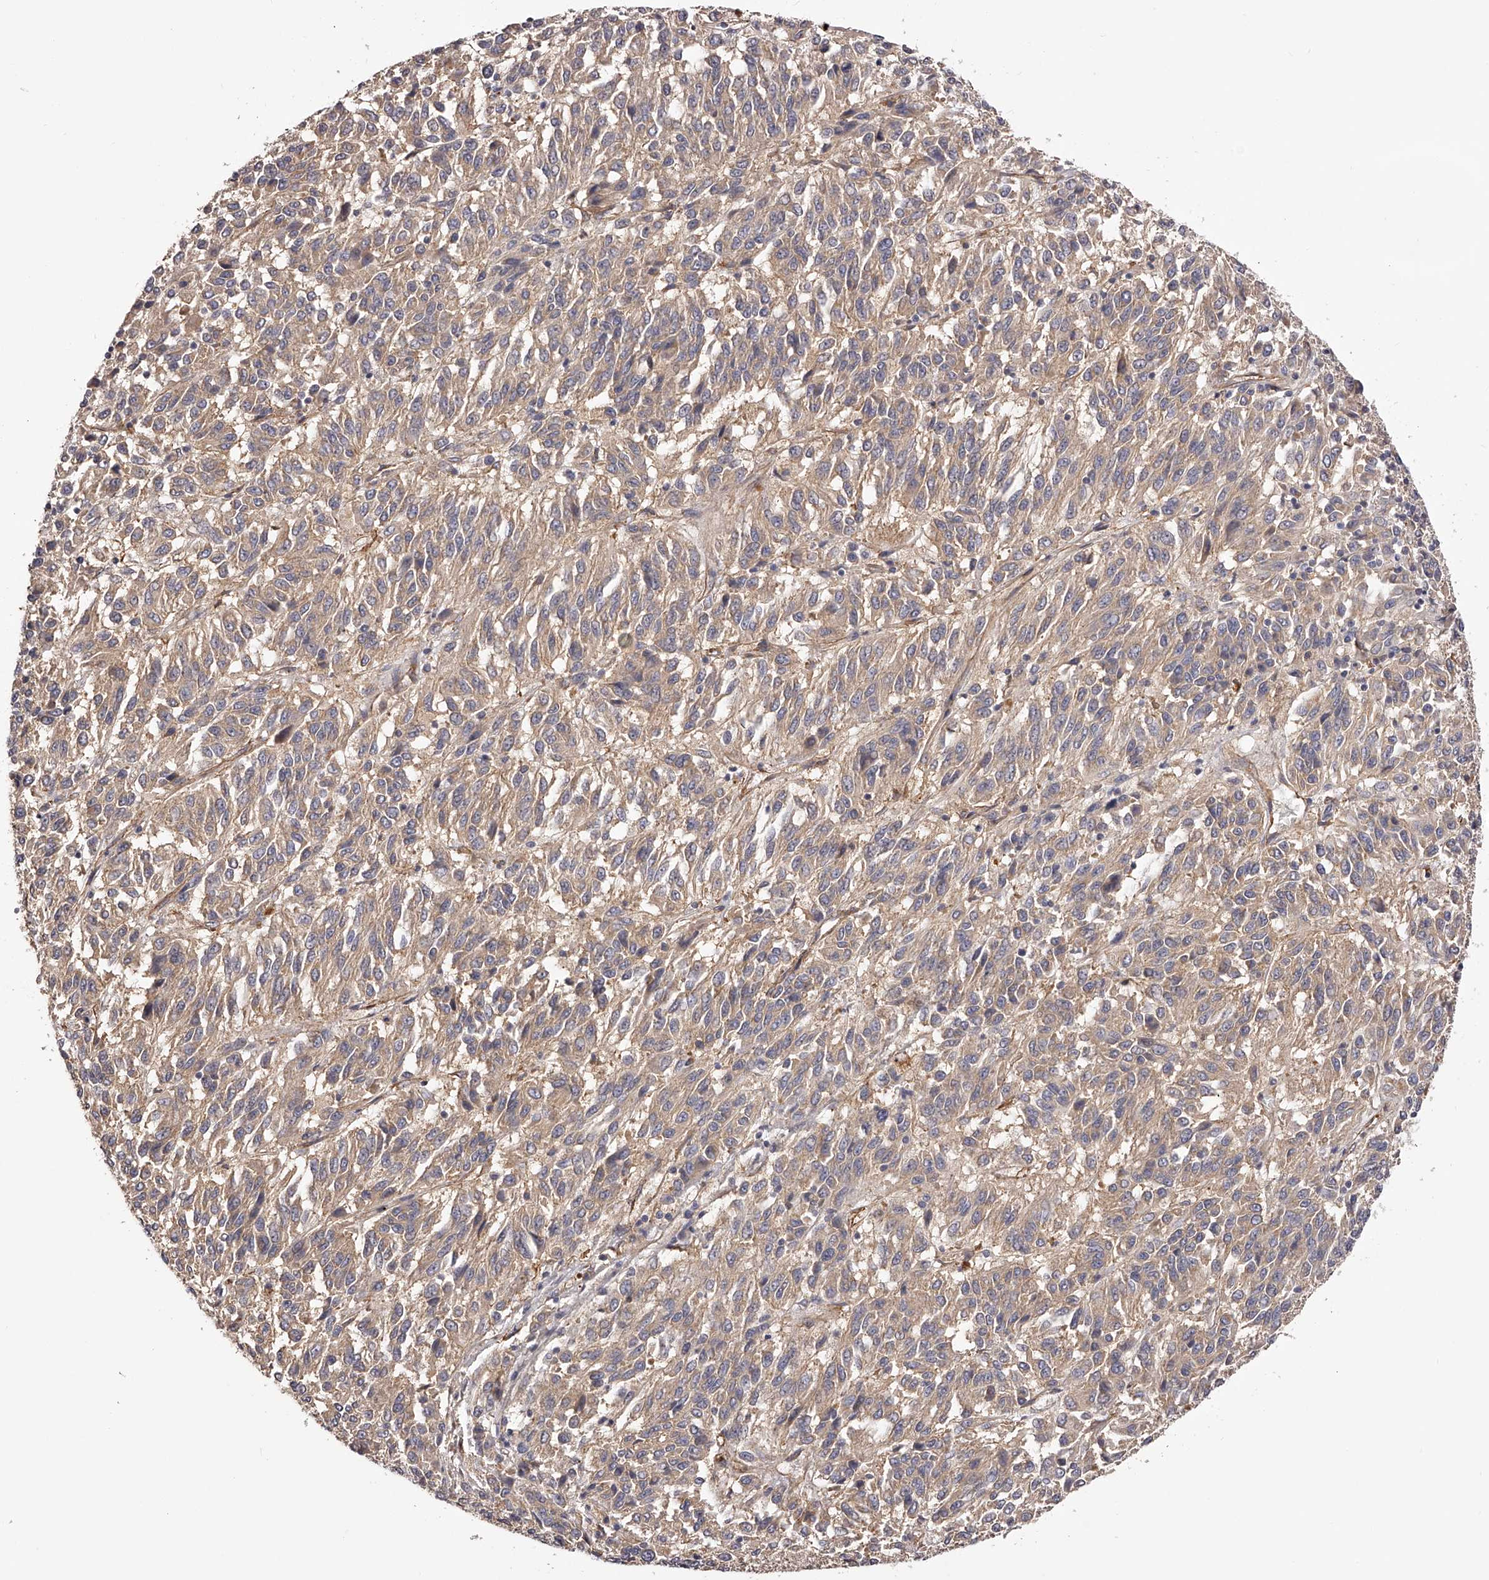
{"staining": {"intensity": "weak", "quantity": ">75%", "location": "cytoplasmic/membranous"}, "tissue": "melanoma", "cell_type": "Tumor cells", "image_type": "cancer", "snomed": [{"axis": "morphology", "description": "Malignant melanoma, Metastatic site"}, {"axis": "topography", "description": "Lung"}], "caption": "IHC of malignant melanoma (metastatic site) reveals low levels of weak cytoplasmic/membranous positivity in about >75% of tumor cells.", "gene": "LTV1", "patient": {"sex": "male", "age": 64}}